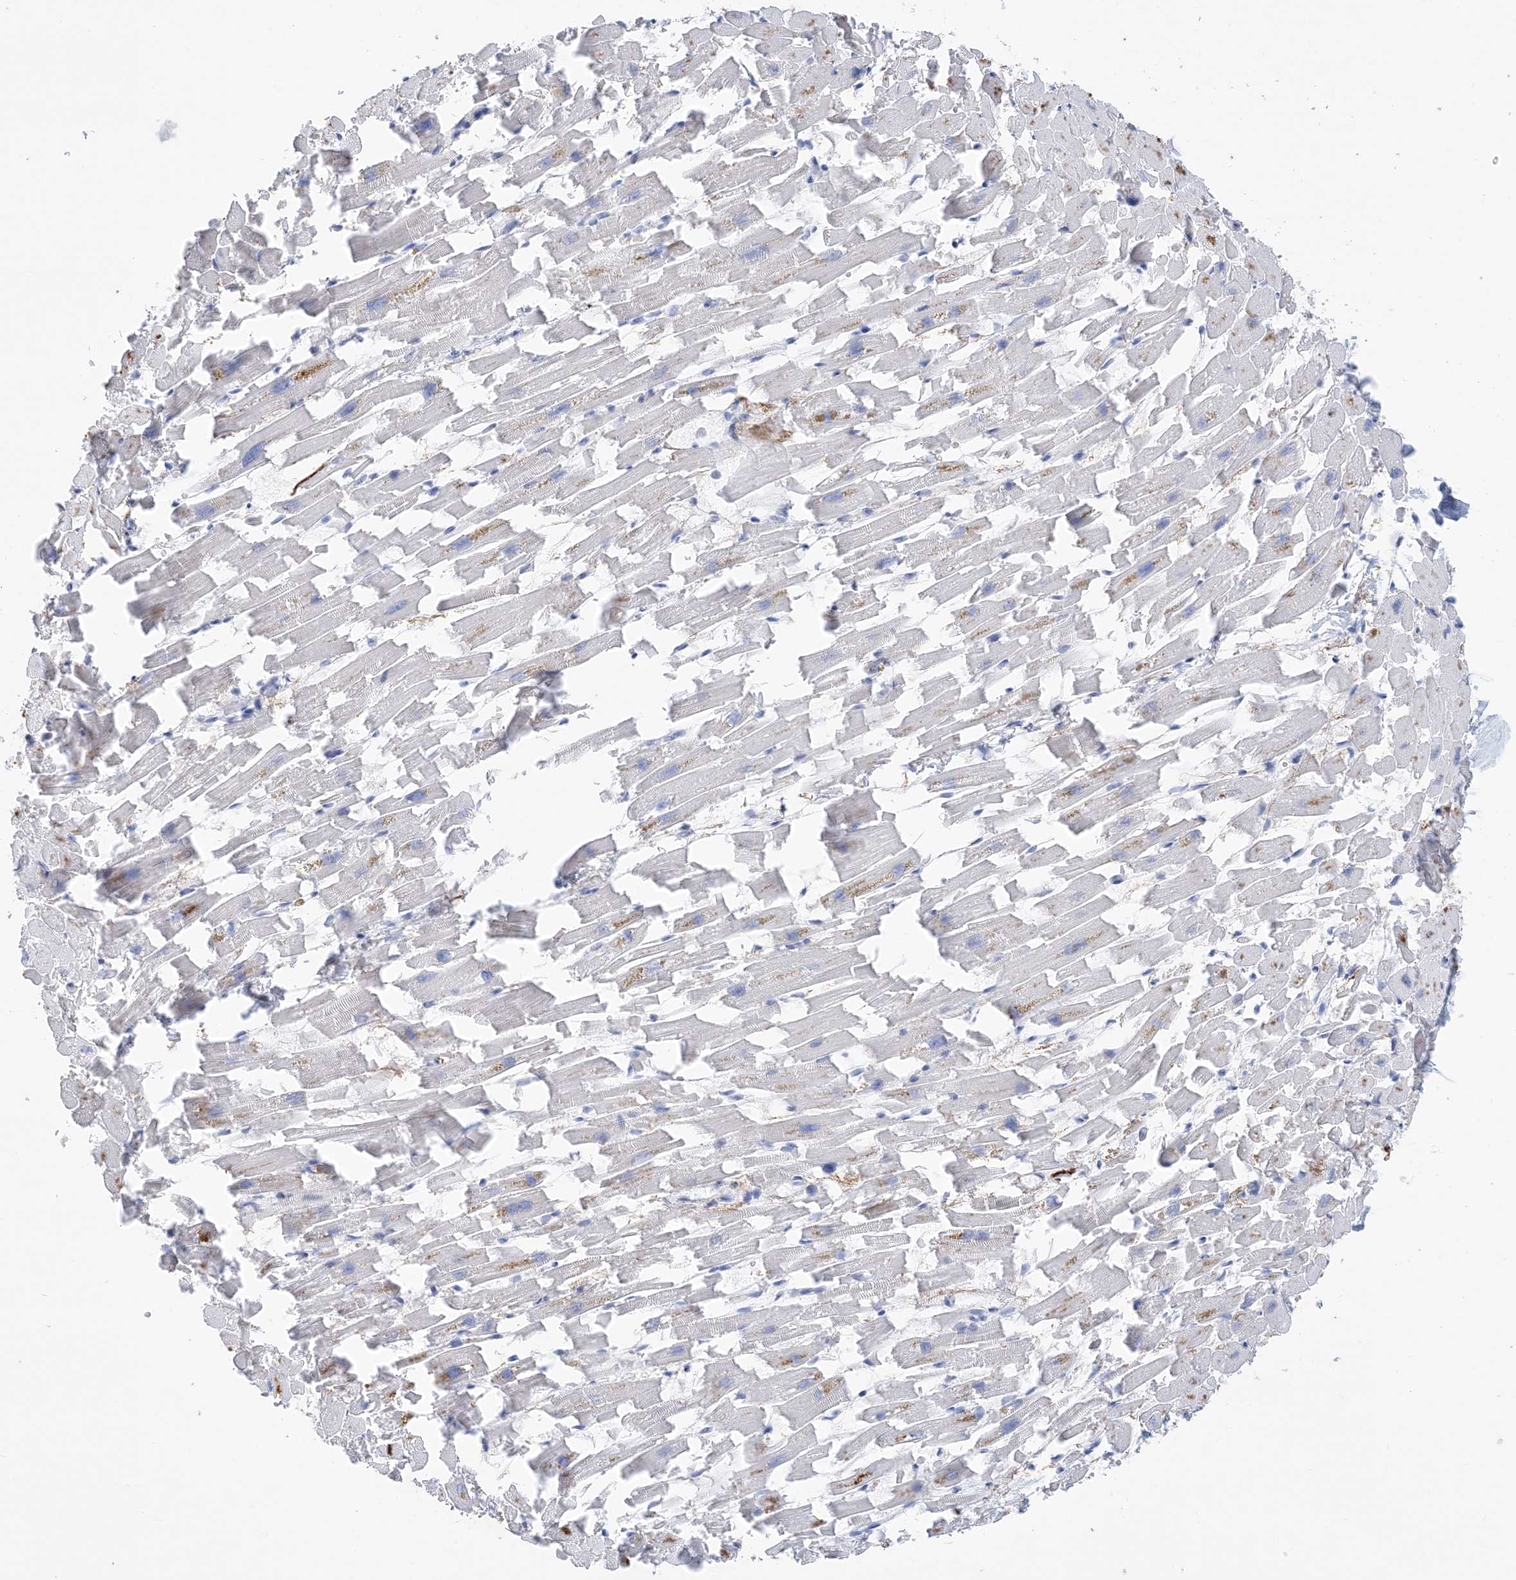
{"staining": {"intensity": "negative", "quantity": "none", "location": "none"}, "tissue": "heart muscle", "cell_type": "Cardiomyocytes", "image_type": "normal", "snomed": [{"axis": "morphology", "description": "Normal tissue, NOS"}, {"axis": "topography", "description": "Heart"}], "caption": "Heart muscle was stained to show a protein in brown. There is no significant expression in cardiomyocytes. (Stains: DAB (3,3'-diaminobenzidine) IHC with hematoxylin counter stain, Microscopy: brightfield microscopy at high magnification).", "gene": "SH3YL1", "patient": {"sex": "female", "age": 64}}